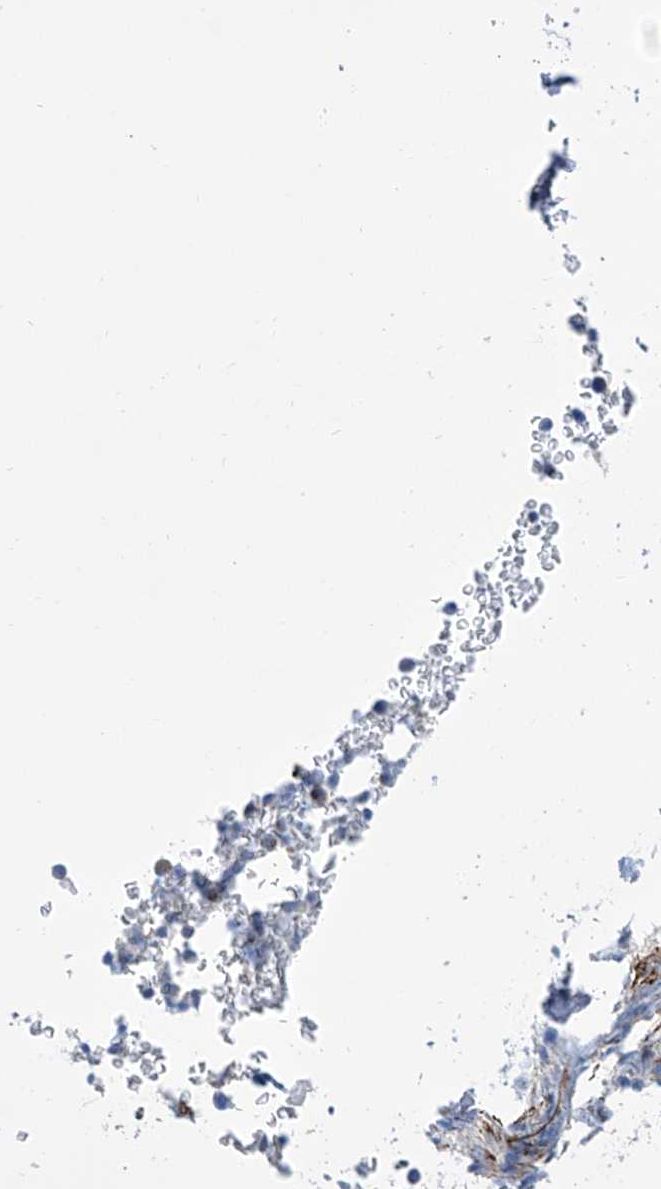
{"staining": {"intensity": "moderate", "quantity": "<25%", "location": "cytoplasmic/membranous"}, "tissue": "bone marrow", "cell_type": "Hematopoietic cells", "image_type": "normal", "snomed": [{"axis": "morphology", "description": "Normal tissue, NOS"}, {"axis": "topography", "description": "Bone marrow"}], "caption": "Immunohistochemistry photomicrograph of normal bone marrow: human bone marrow stained using immunohistochemistry demonstrates low levels of moderate protein expression localized specifically in the cytoplasmic/membranous of hematopoietic cells, appearing as a cytoplasmic/membranous brown color.", "gene": "SRBD1", "patient": {"sex": "male", "age": 58}}